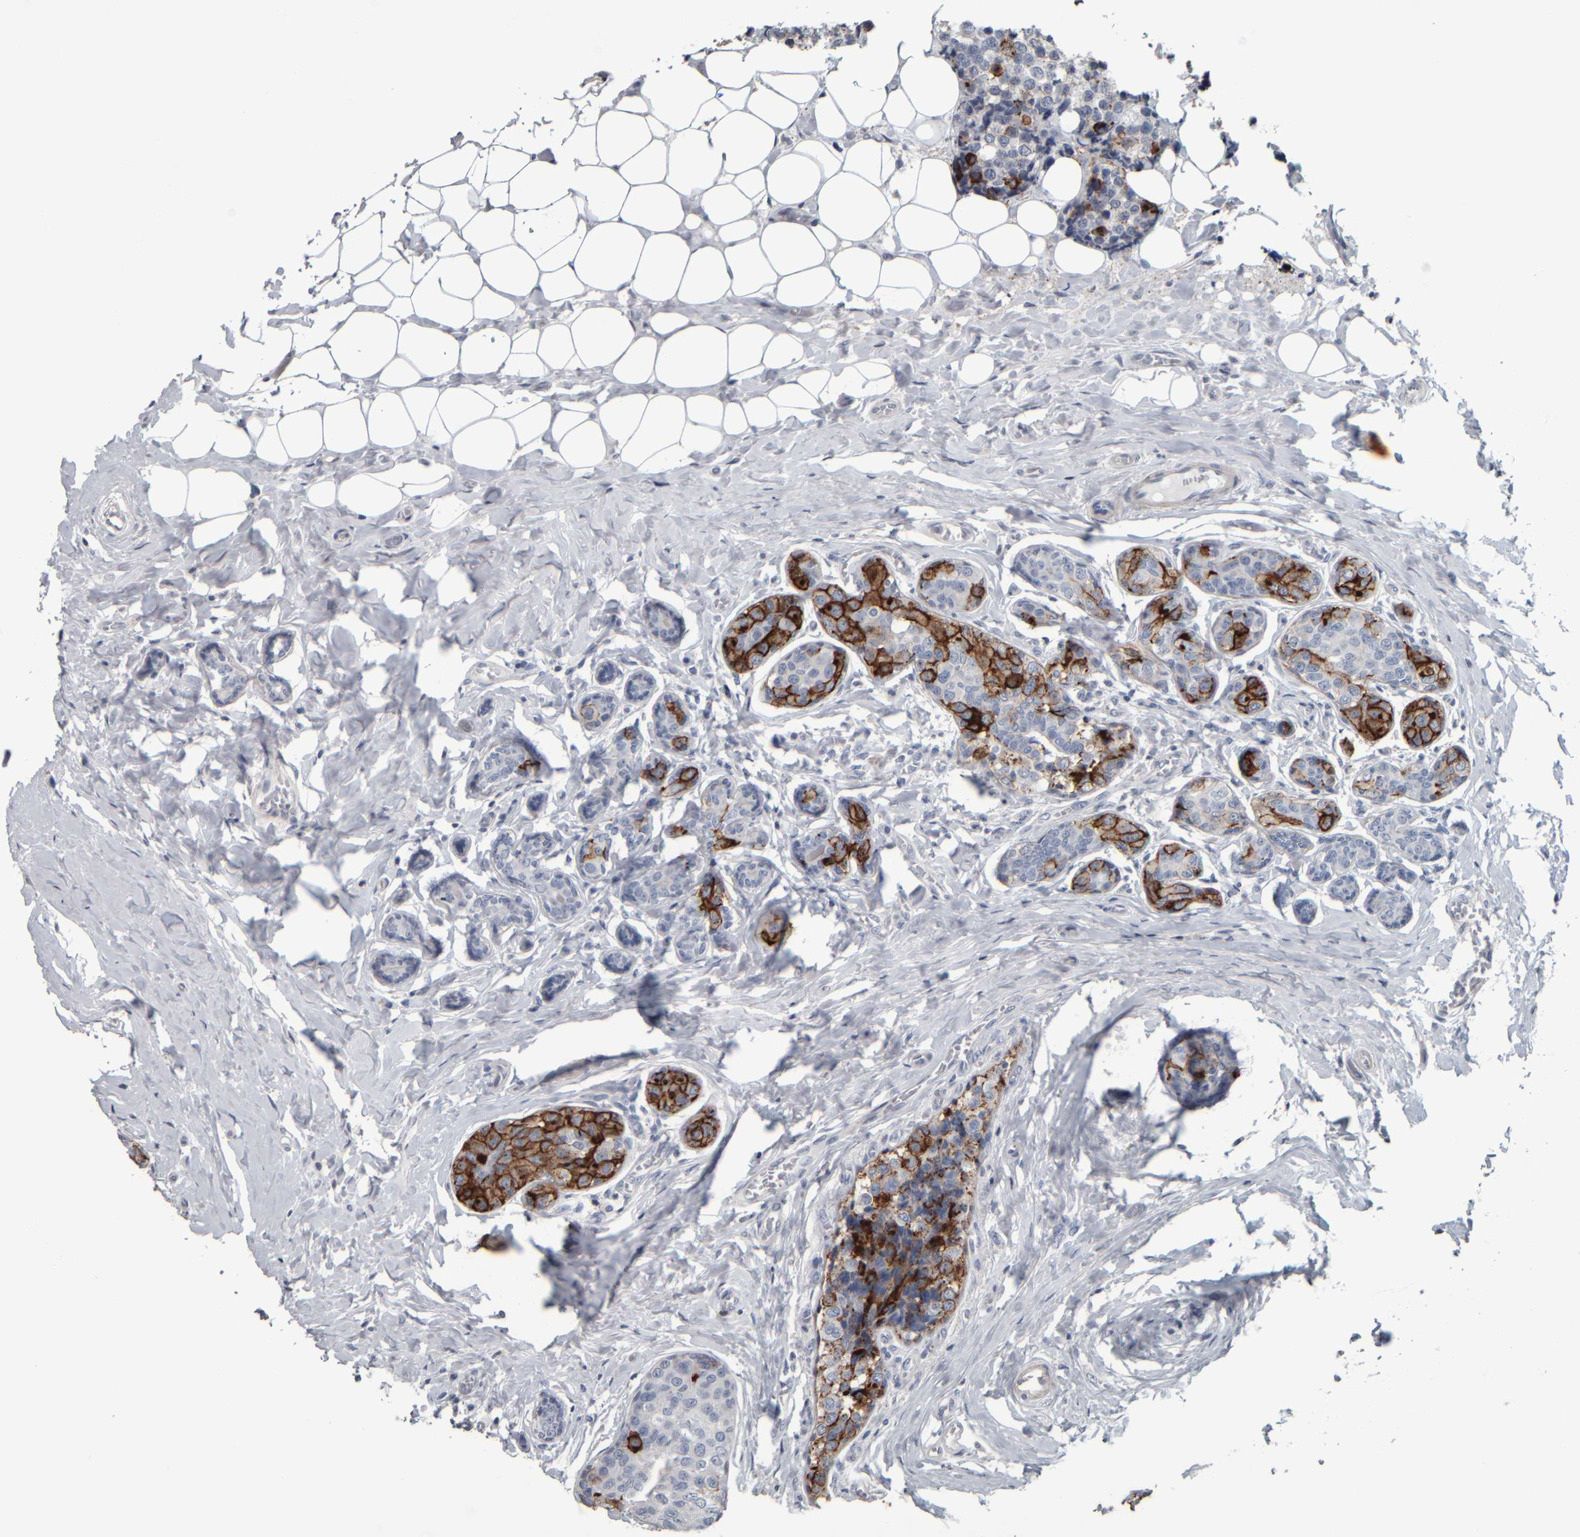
{"staining": {"intensity": "strong", "quantity": "<25%", "location": "cytoplasmic/membranous"}, "tissue": "breast cancer", "cell_type": "Tumor cells", "image_type": "cancer", "snomed": [{"axis": "morphology", "description": "Normal tissue, NOS"}, {"axis": "morphology", "description": "Duct carcinoma"}, {"axis": "topography", "description": "Breast"}], "caption": "A medium amount of strong cytoplasmic/membranous positivity is present in about <25% of tumor cells in breast cancer tissue. Using DAB (brown) and hematoxylin (blue) stains, captured at high magnification using brightfield microscopy.", "gene": "CAVIN4", "patient": {"sex": "female", "age": 43}}